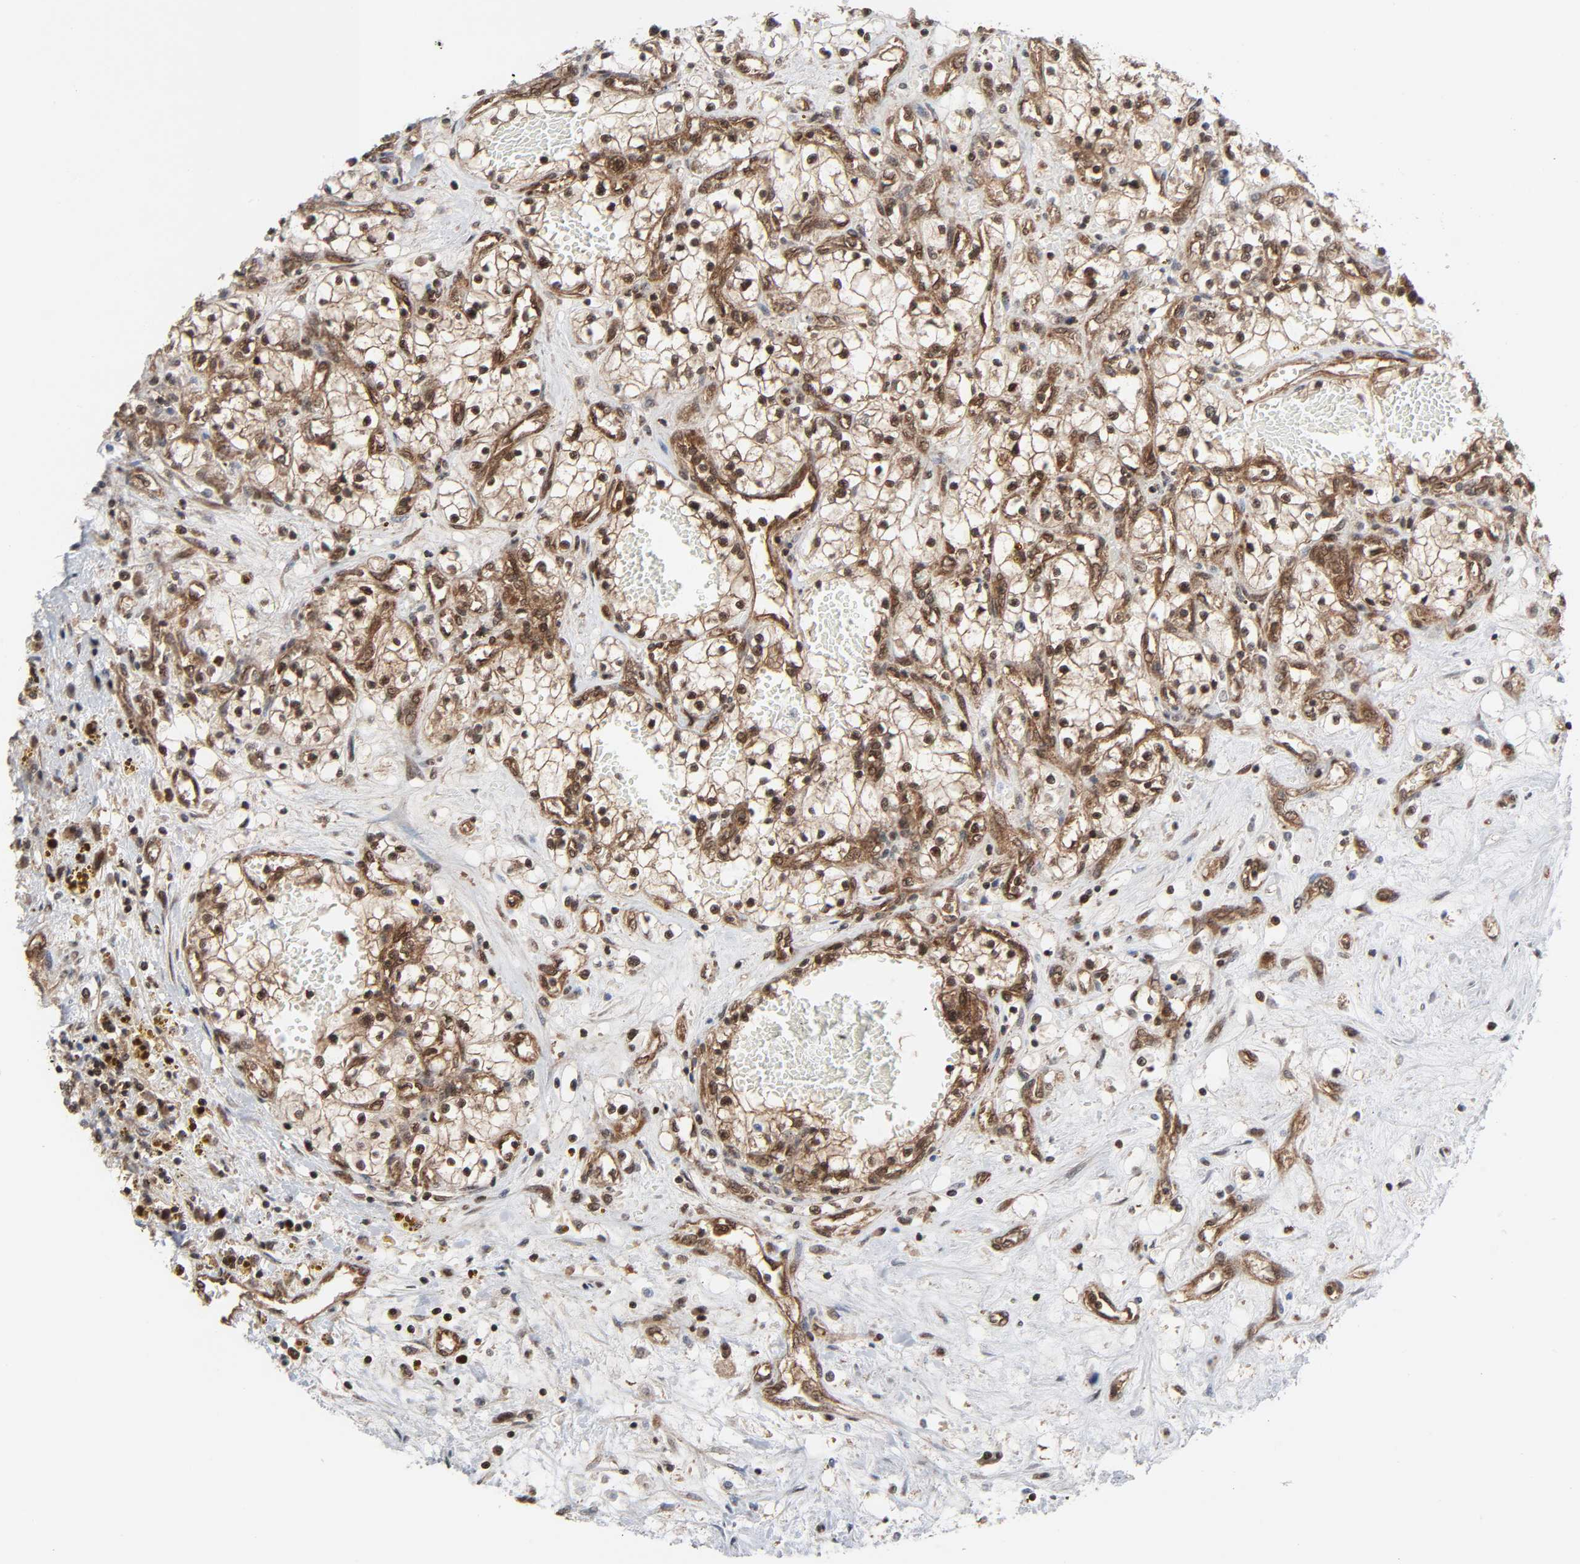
{"staining": {"intensity": "strong", "quantity": ">75%", "location": "cytoplasmic/membranous,nuclear"}, "tissue": "renal cancer", "cell_type": "Tumor cells", "image_type": "cancer", "snomed": [{"axis": "morphology", "description": "Adenocarcinoma, NOS"}, {"axis": "topography", "description": "Kidney"}], "caption": "This micrograph shows immunohistochemistry (IHC) staining of renal cancer (adenocarcinoma), with high strong cytoplasmic/membranous and nuclear expression in approximately >75% of tumor cells.", "gene": "GSK3A", "patient": {"sex": "male", "age": 68}}